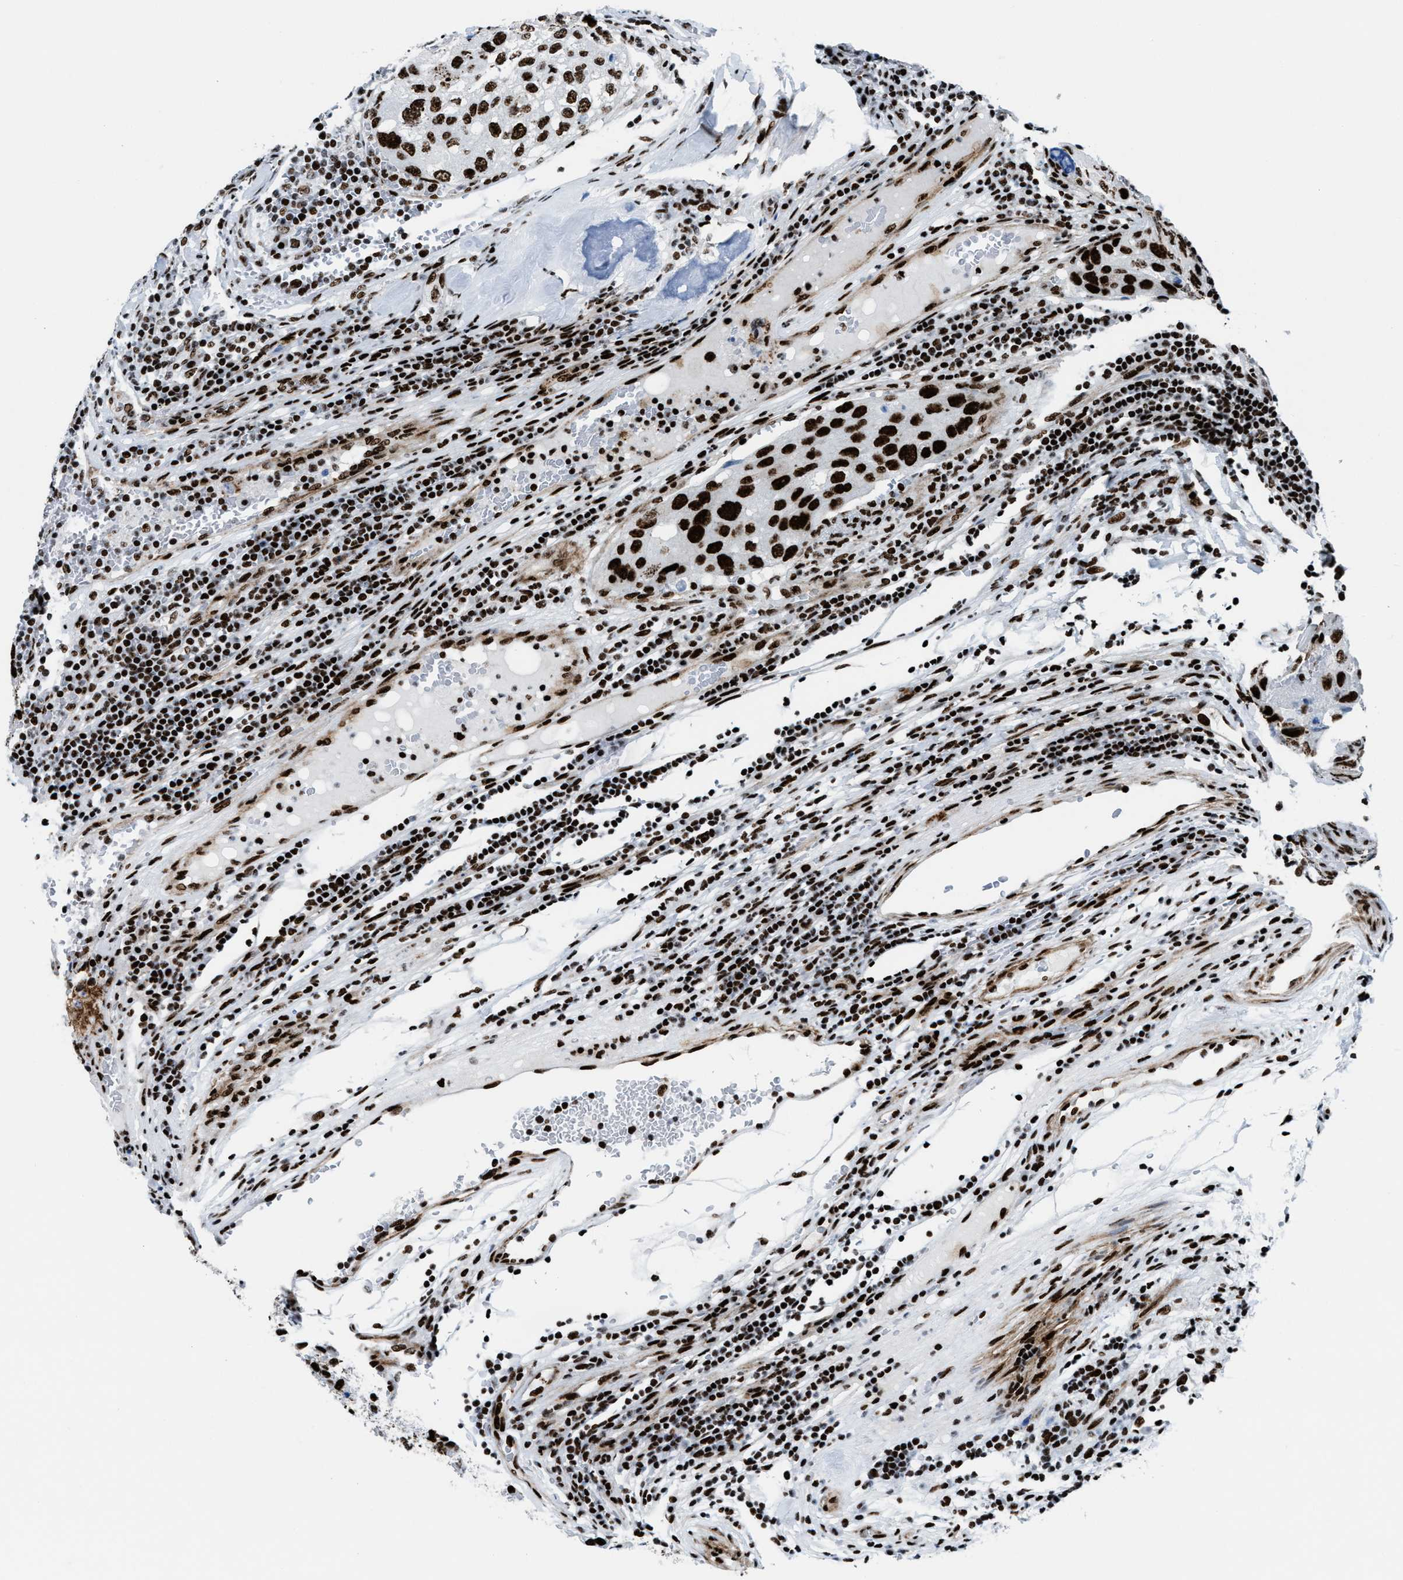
{"staining": {"intensity": "strong", "quantity": "25%-75%", "location": "nuclear"}, "tissue": "urothelial cancer", "cell_type": "Tumor cells", "image_type": "cancer", "snomed": [{"axis": "morphology", "description": "Urothelial carcinoma, High grade"}, {"axis": "topography", "description": "Lymph node"}, {"axis": "topography", "description": "Urinary bladder"}], "caption": "High-power microscopy captured an immunohistochemistry micrograph of urothelial cancer, revealing strong nuclear expression in approximately 25%-75% of tumor cells.", "gene": "NONO", "patient": {"sex": "male", "age": 51}}